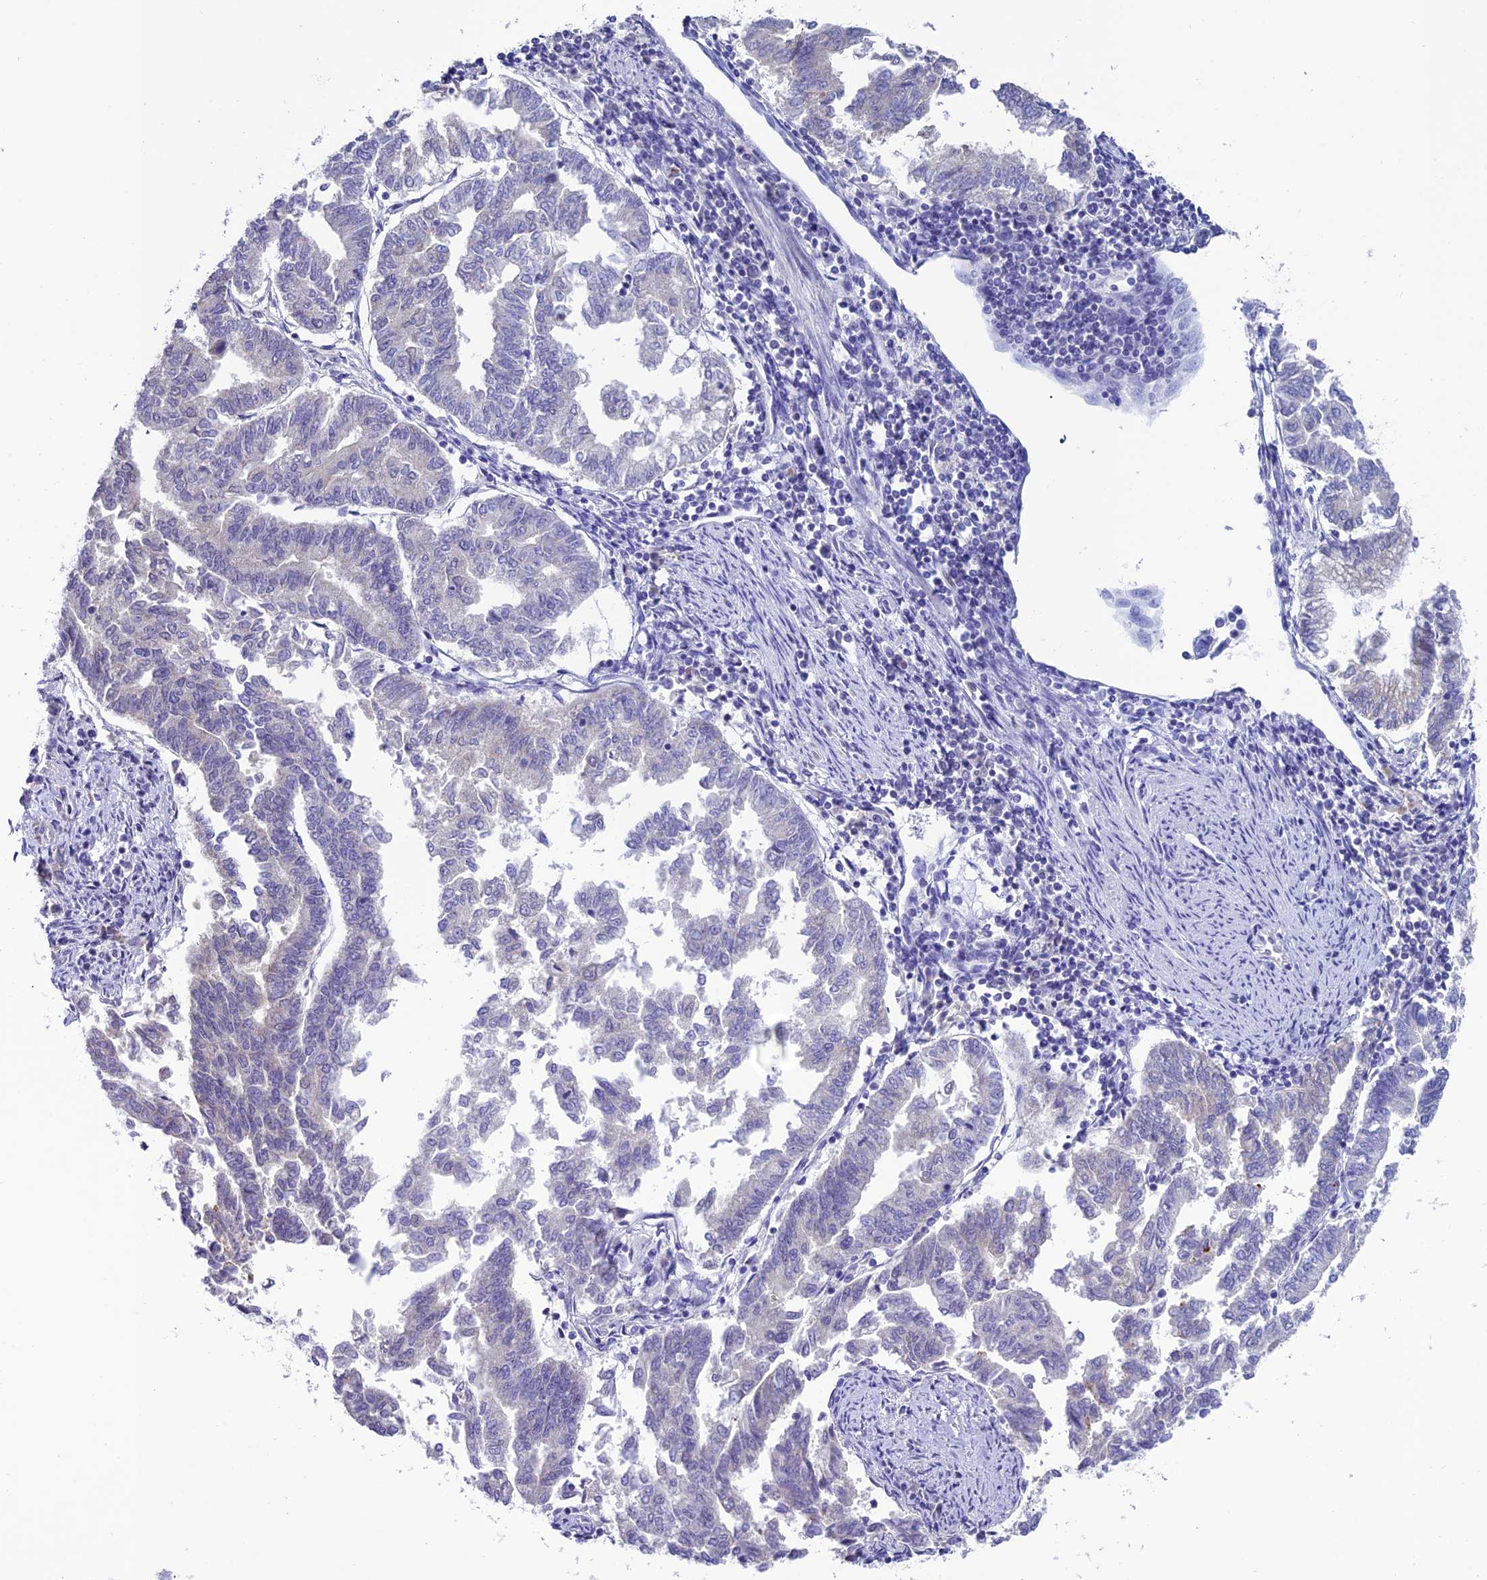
{"staining": {"intensity": "weak", "quantity": "<25%", "location": "cytoplasmic/membranous"}, "tissue": "endometrial cancer", "cell_type": "Tumor cells", "image_type": "cancer", "snomed": [{"axis": "morphology", "description": "Adenocarcinoma, NOS"}, {"axis": "topography", "description": "Endometrium"}], "caption": "Photomicrograph shows no protein staining in tumor cells of endometrial cancer tissue.", "gene": "SLC10A1", "patient": {"sex": "female", "age": 79}}